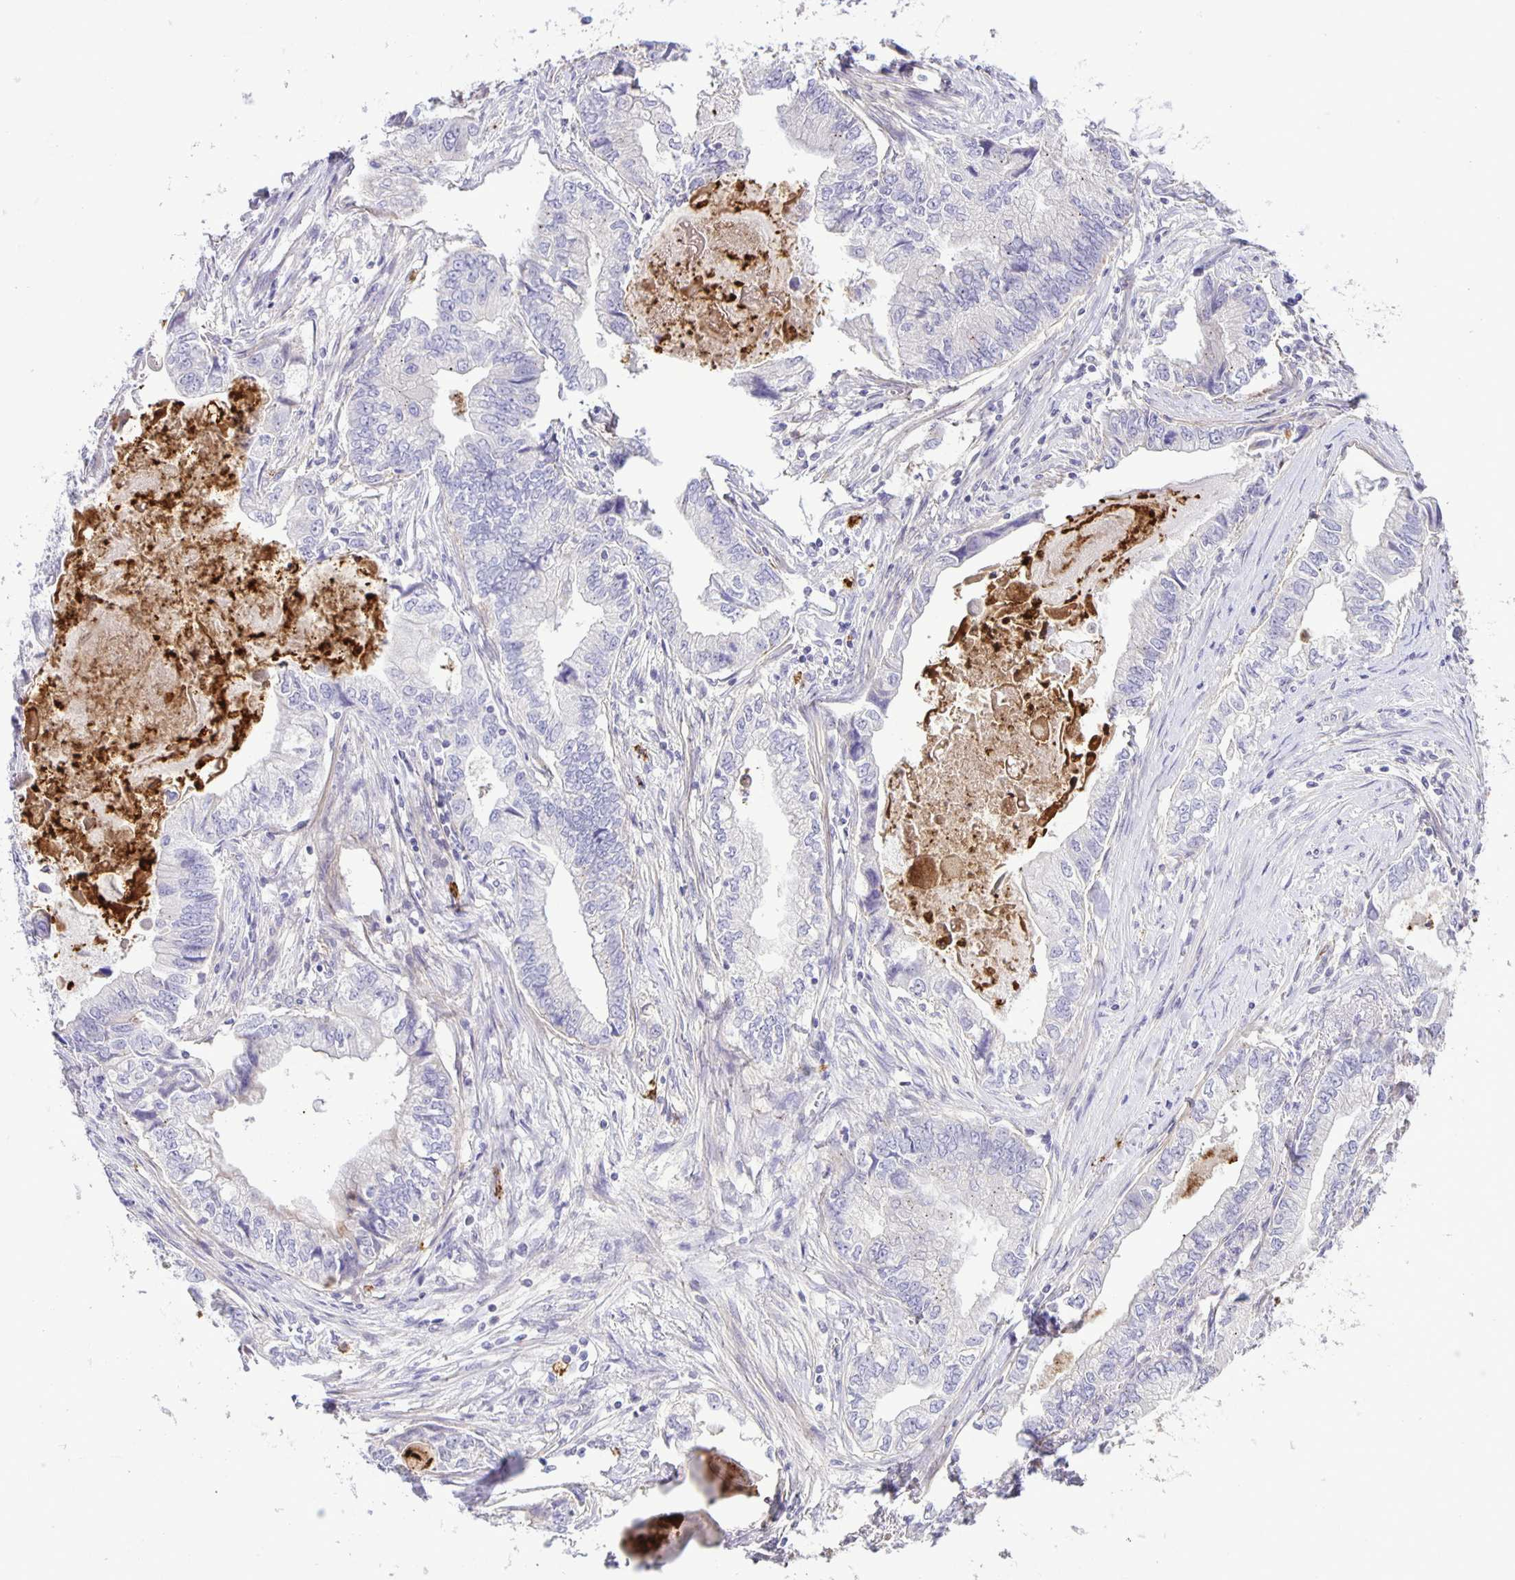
{"staining": {"intensity": "negative", "quantity": "none", "location": "none"}, "tissue": "stomach cancer", "cell_type": "Tumor cells", "image_type": "cancer", "snomed": [{"axis": "morphology", "description": "Adenocarcinoma, NOS"}, {"axis": "topography", "description": "Pancreas"}, {"axis": "topography", "description": "Stomach, upper"}], "caption": "Adenocarcinoma (stomach) was stained to show a protein in brown. There is no significant positivity in tumor cells.", "gene": "ADCK1", "patient": {"sex": "male", "age": 77}}